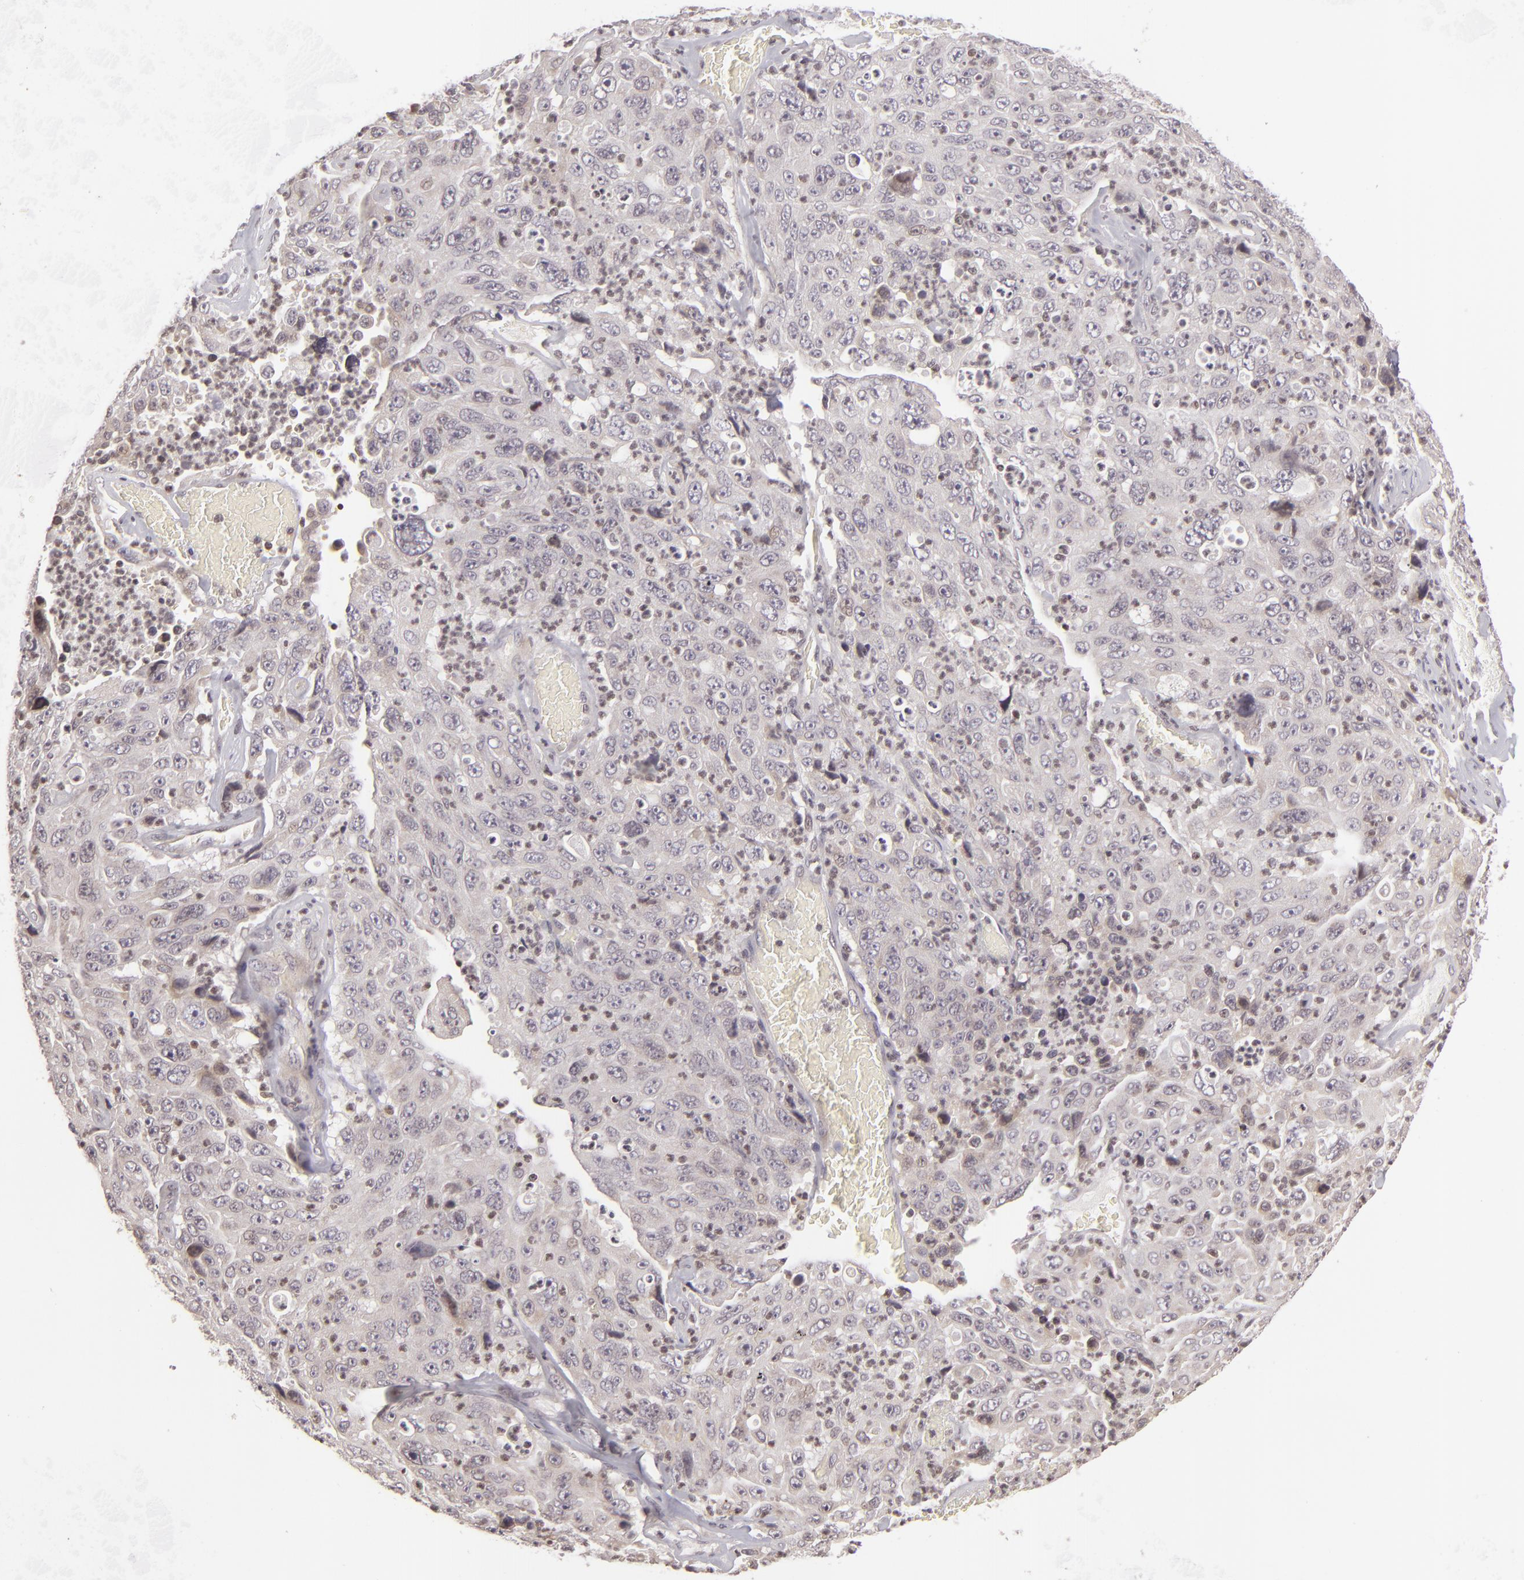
{"staining": {"intensity": "negative", "quantity": "none", "location": "none"}, "tissue": "lung cancer", "cell_type": "Tumor cells", "image_type": "cancer", "snomed": [{"axis": "morphology", "description": "Squamous cell carcinoma, NOS"}, {"axis": "topography", "description": "Lung"}], "caption": "This micrograph is of lung squamous cell carcinoma stained with immunohistochemistry (IHC) to label a protein in brown with the nuclei are counter-stained blue. There is no staining in tumor cells. (Brightfield microscopy of DAB (3,3'-diaminobenzidine) IHC at high magnification).", "gene": "AKAP6", "patient": {"sex": "male", "age": 64}}